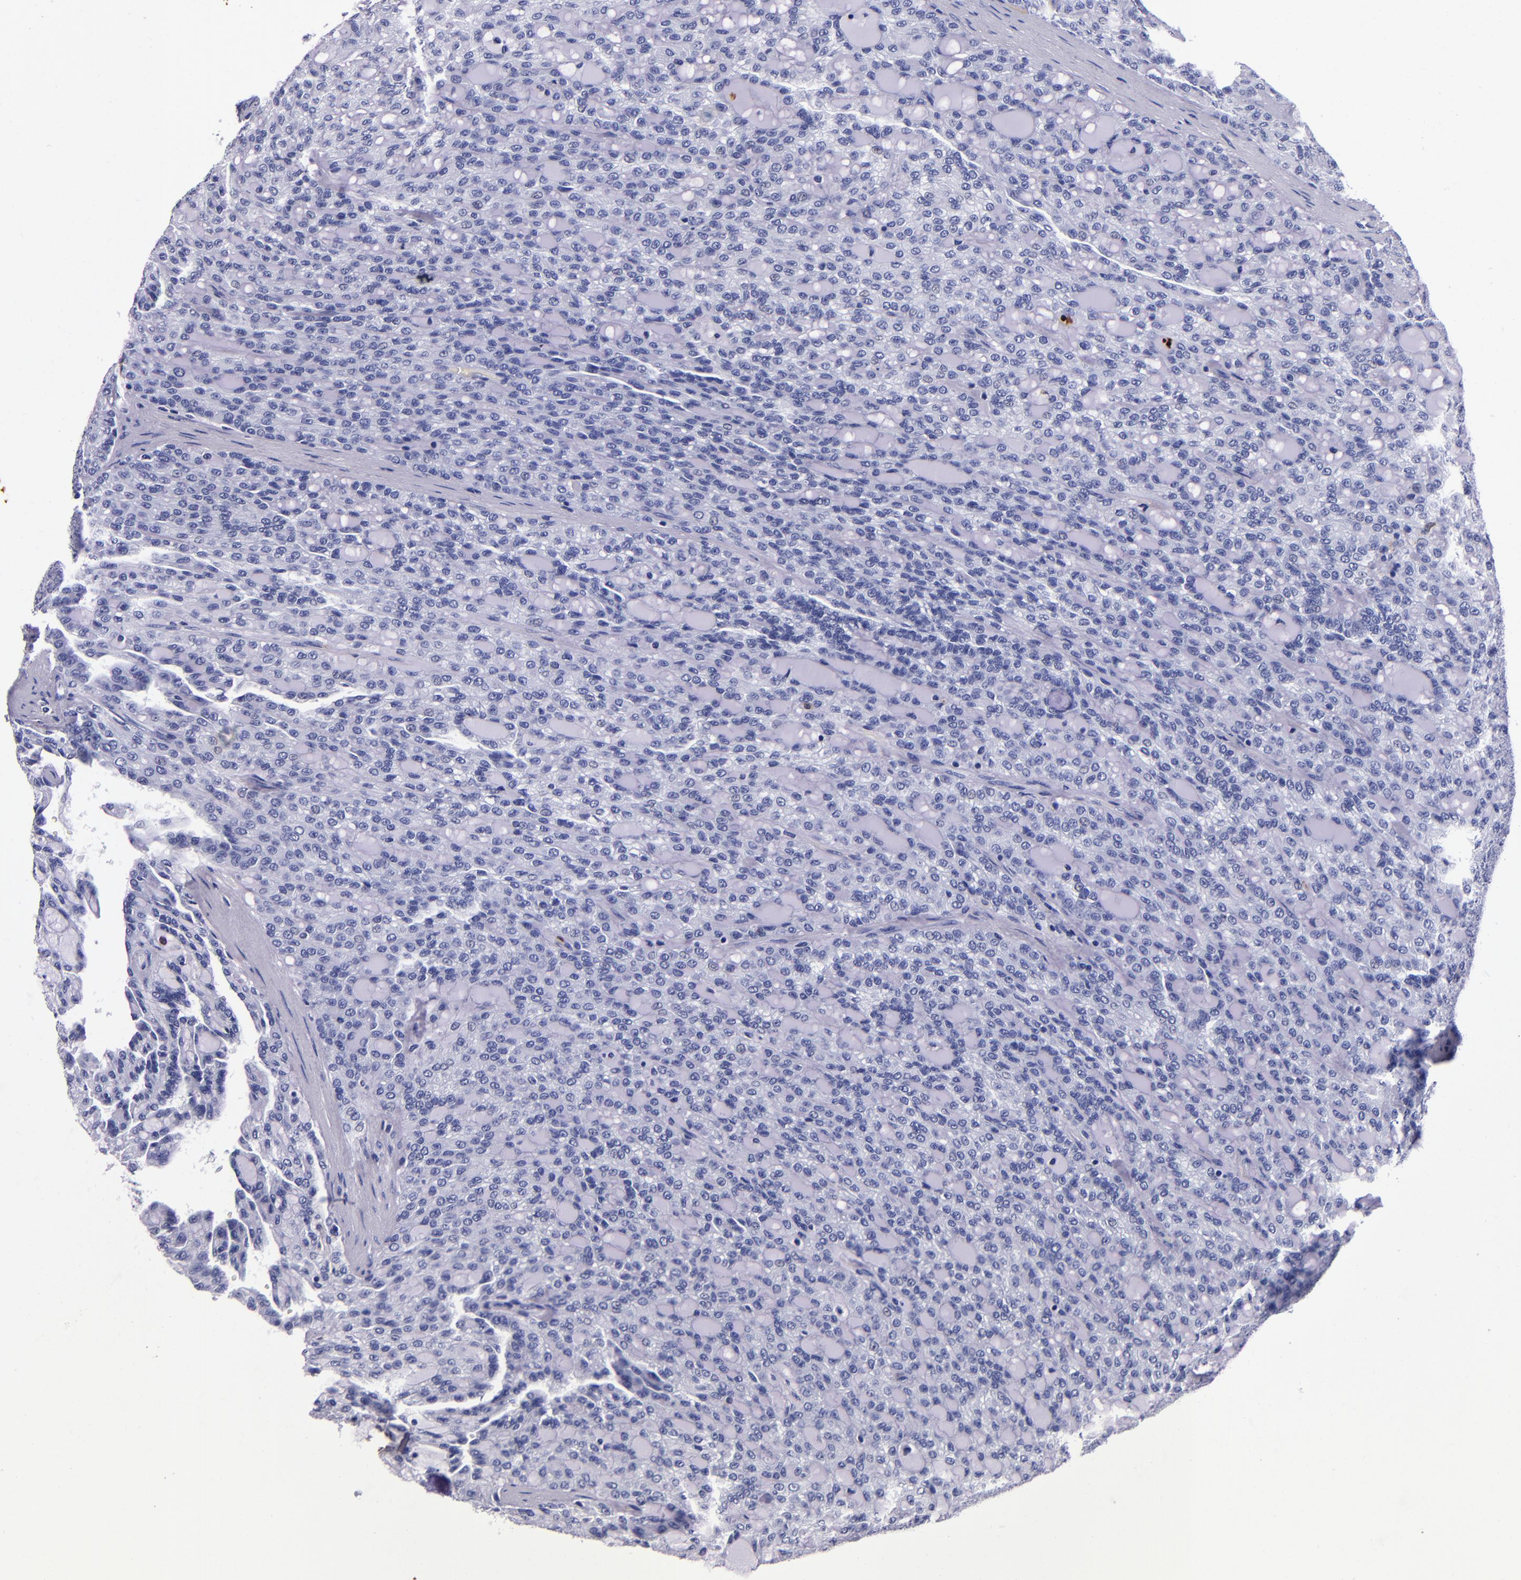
{"staining": {"intensity": "negative", "quantity": "none", "location": "none"}, "tissue": "renal cancer", "cell_type": "Tumor cells", "image_type": "cancer", "snomed": [{"axis": "morphology", "description": "Adenocarcinoma, NOS"}, {"axis": "topography", "description": "Kidney"}], "caption": "Photomicrograph shows no significant protein positivity in tumor cells of renal cancer.", "gene": "S100A8", "patient": {"sex": "male", "age": 63}}